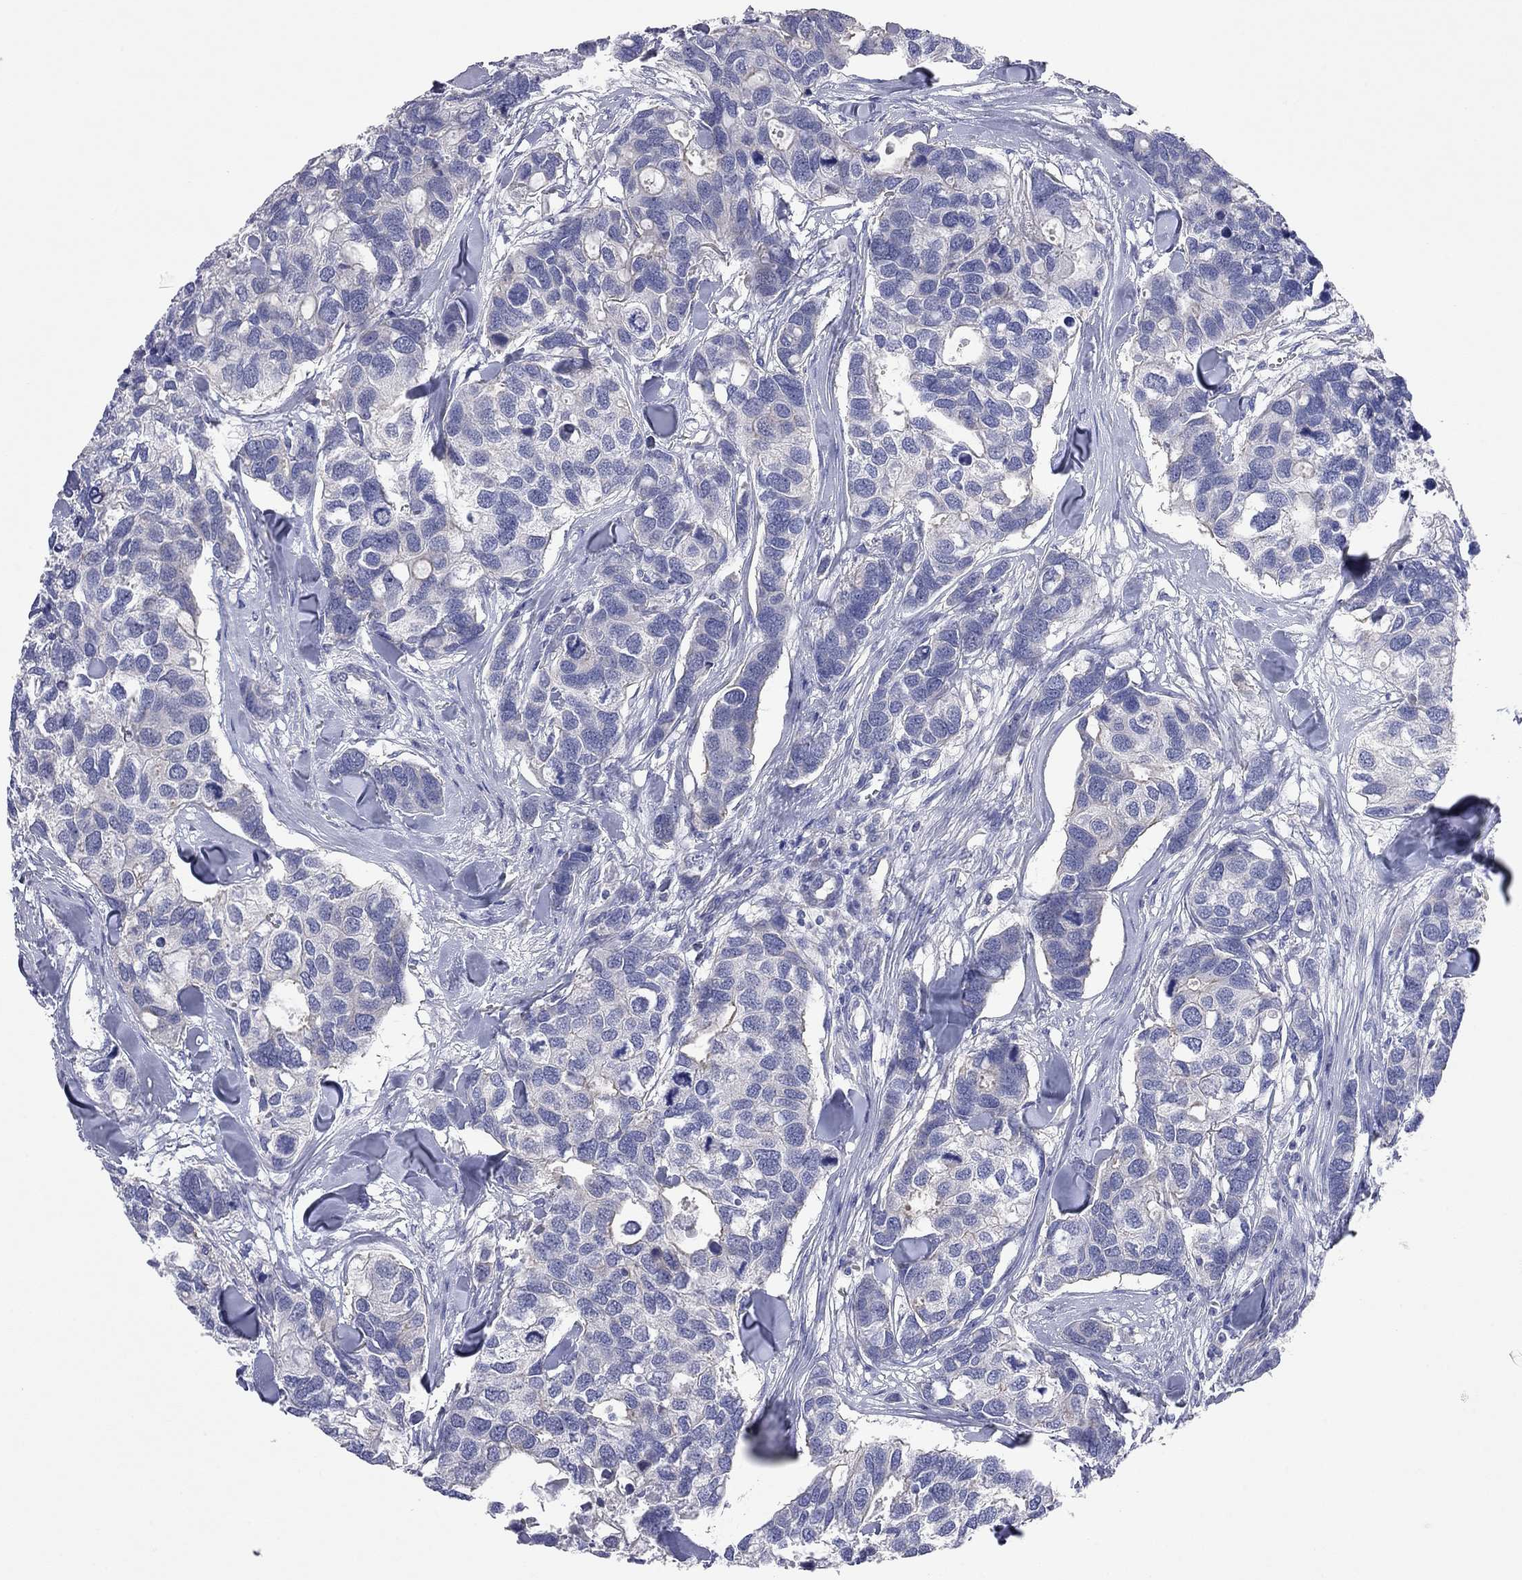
{"staining": {"intensity": "negative", "quantity": "none", "location": "none"}, "tissue": "breast cancer", "cell_type": "Tumor cells", "image_type": "cancer", "snomed": [{"axis": "morphology", "description": "Duct carcinoma"}, {"axis": "topography", "description": "Breast"}], "caption": "Breast intraductal carcinoma stained for a protein using IHC demonstrates no positivity tumor cells.", "gene": "KCNB1", "patient": {"sex": "female", "age": 83}}